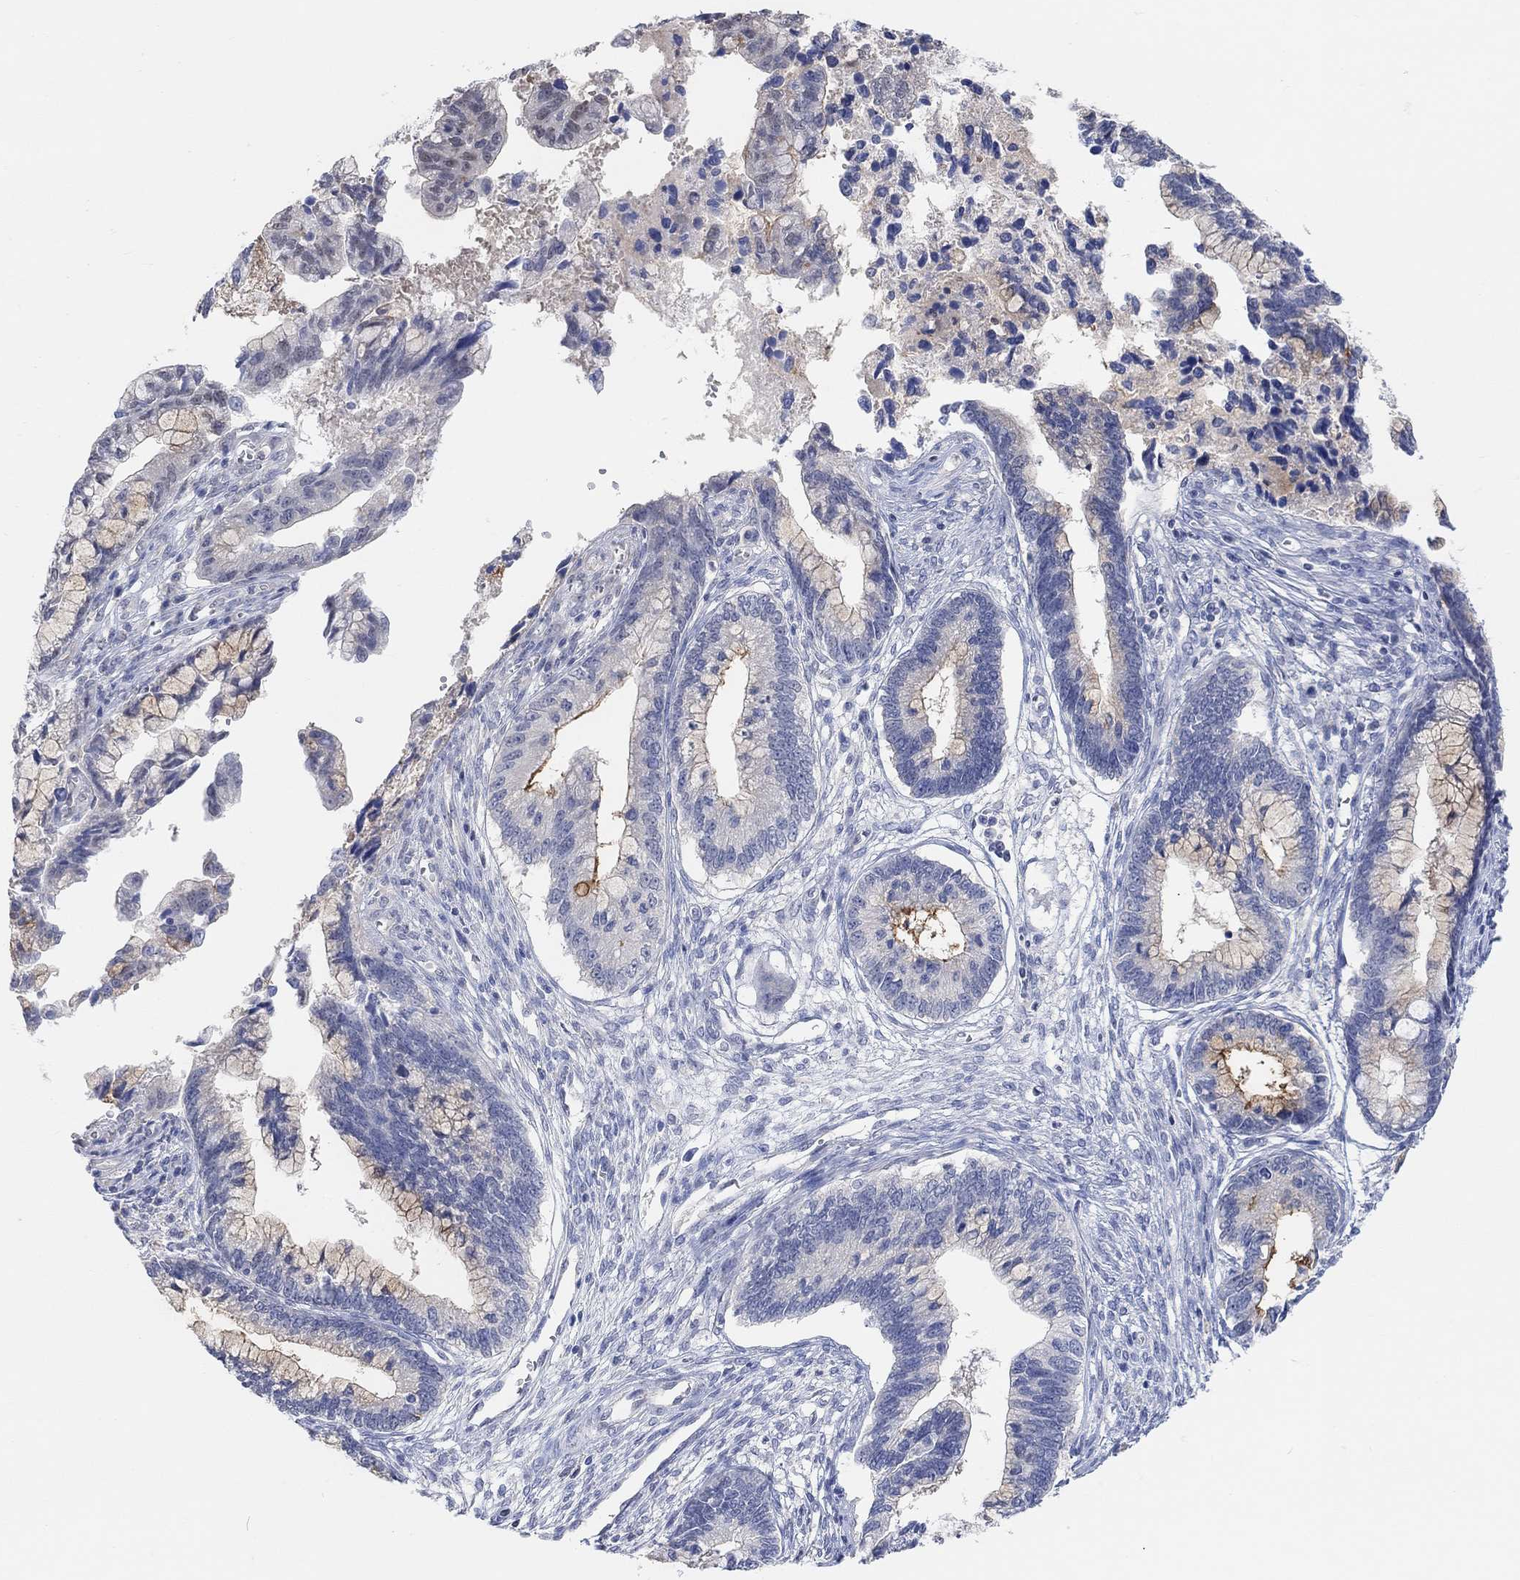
{"staining": {"intensity": "strong", "quantity": "<25%", "location": "cytoplasmic/membranous"}, "tissue": "cervical cancer", "cell_type": "Tumor cells", "image_type": "cancer", "snomed": [{"axis": "morphology", "description": "Adenocarcinoma, NOS"}, {"axis": "topography", "description": "Cervix"}], "caption": "Strong cytoplasmic/membranous protein positivity is identified in about <25% of tumor cells in cervical cancer (adenocarcinoma).", "gene": "MUC1", "patient": {"sex": "female", "age": 44}}